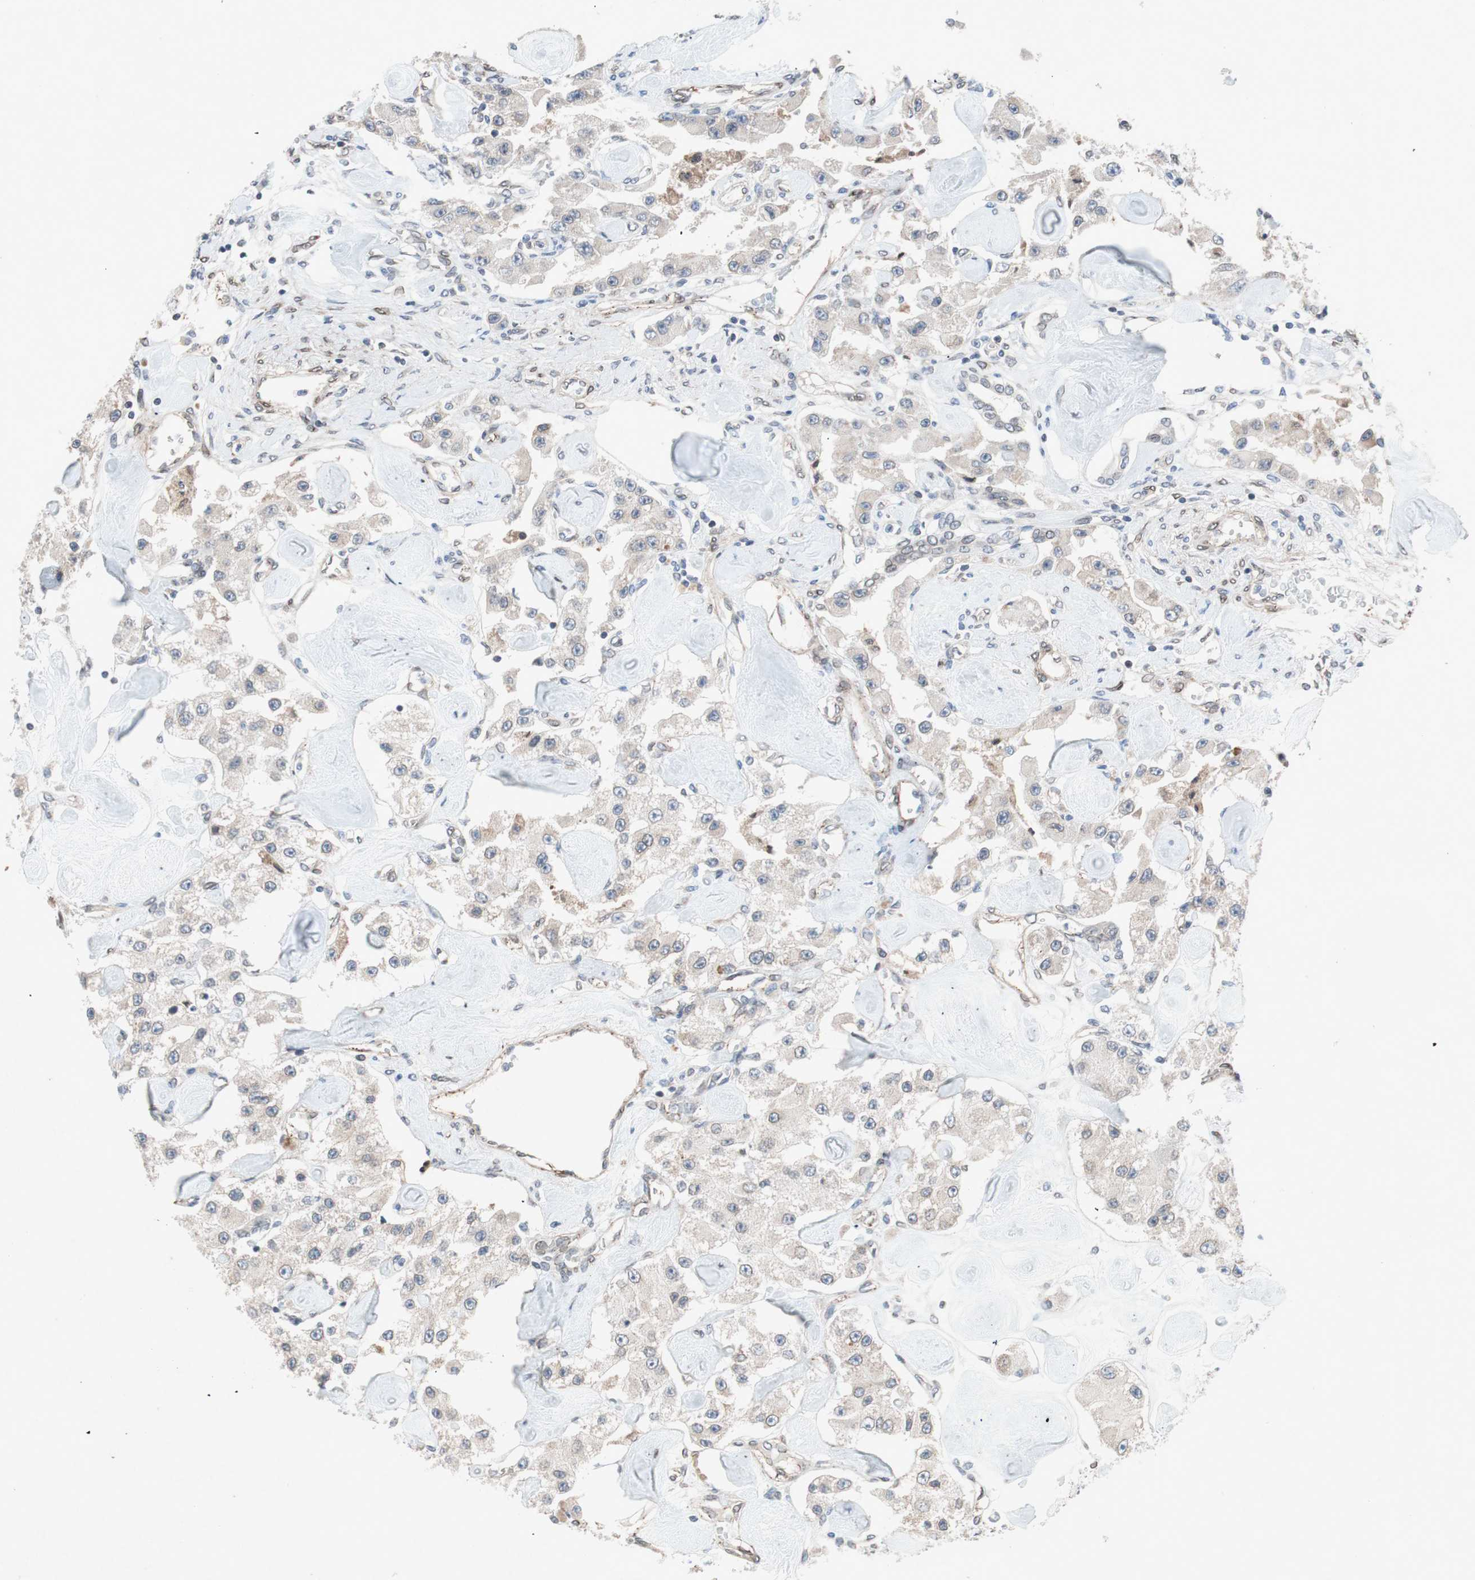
{"staining": {"intensity": "negative", "quantity": "none", "location": "none"}, "tissue": "carcinoid", "cell_type": "Tumor cells", "image_type": "cancer", "snomed": [{"axis": "morphology", "description": "Carcinoid, malignant, NOS"}, {"axis": "topography", "description": "Pancreas"}], "caption": "Tumor cells are negative for brown protein staining in carcinoid.", "gene": "ARNT2", "patient": {"sex": "male", "age": 41}}